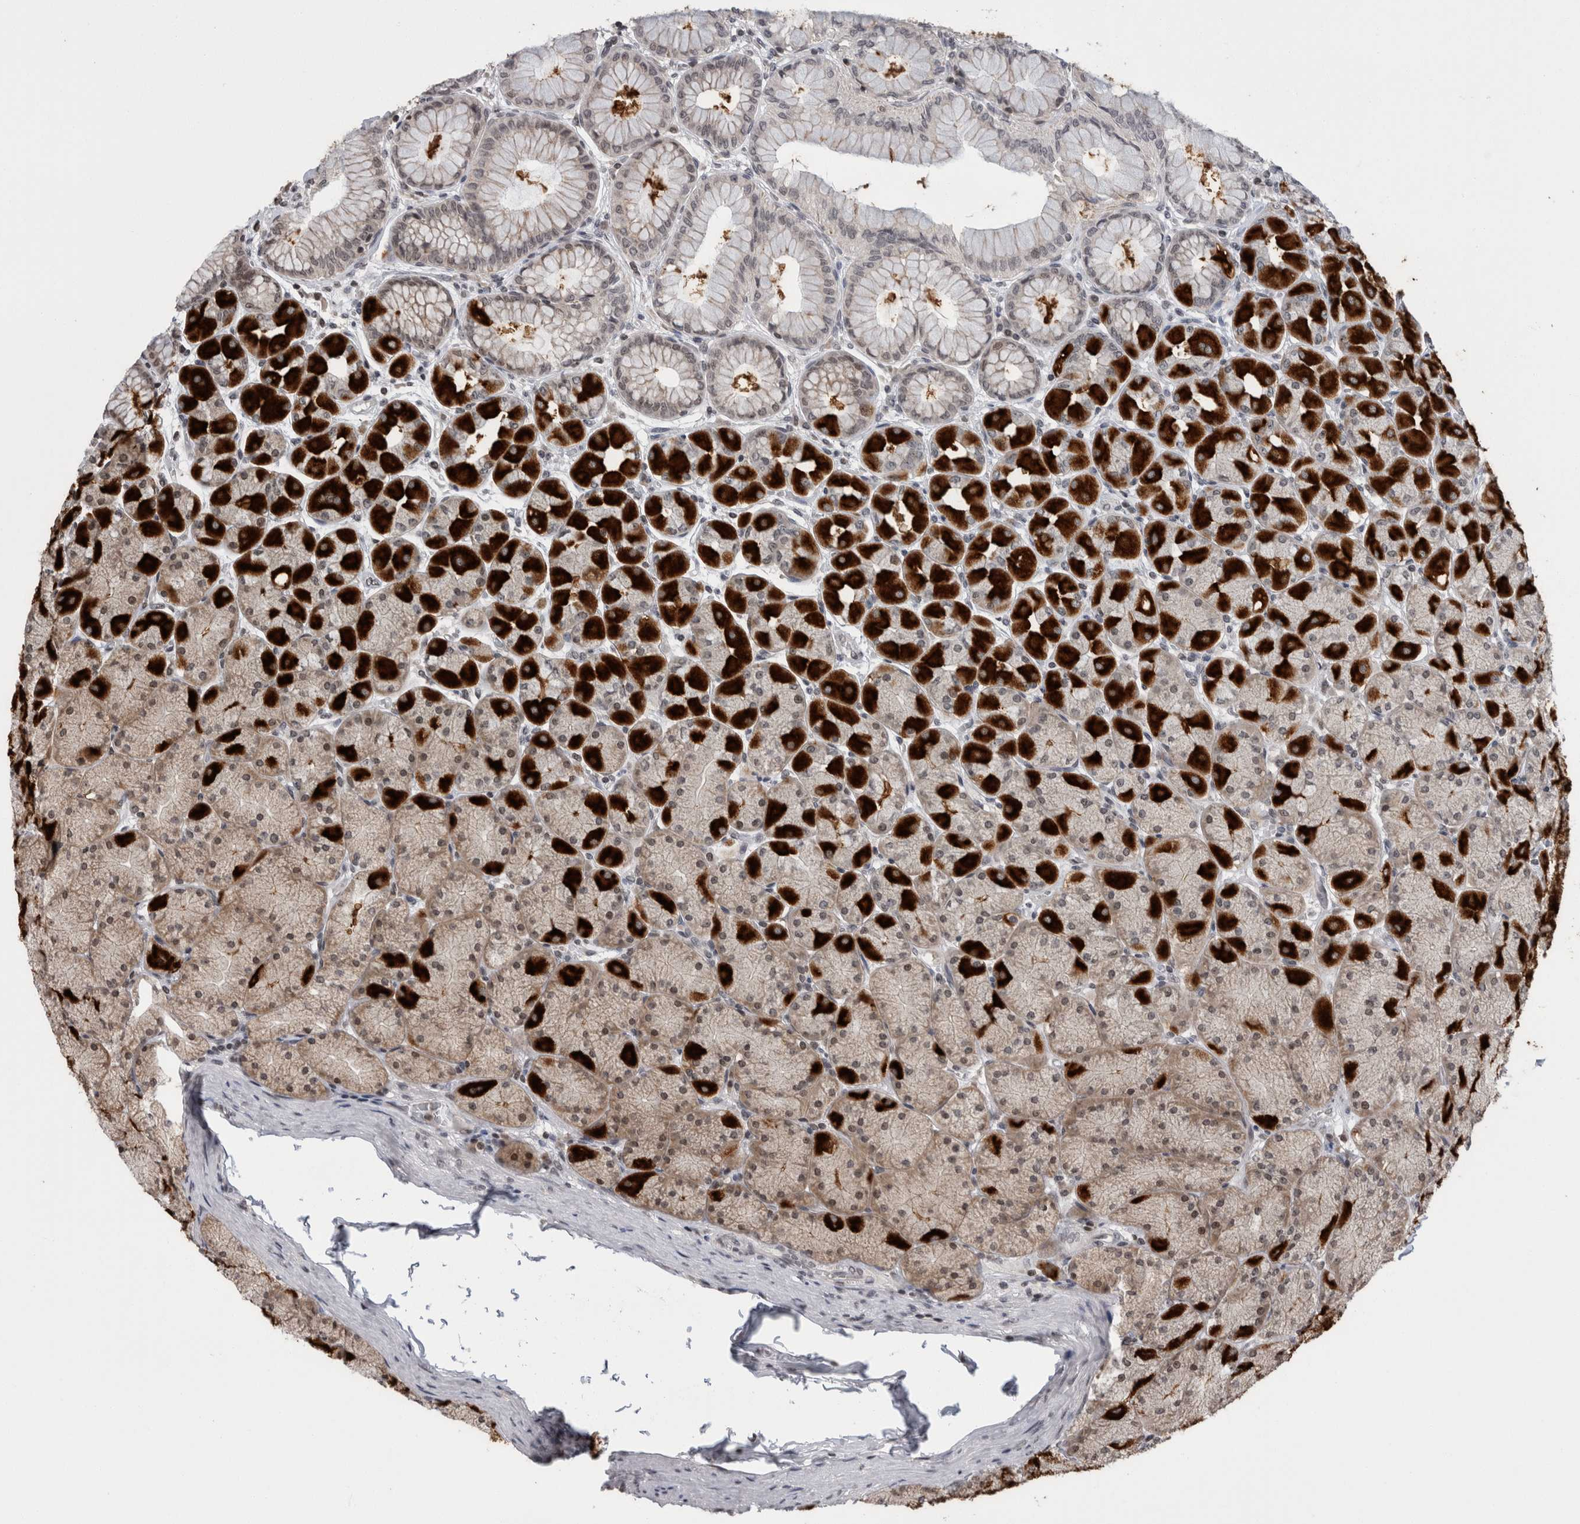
{"staining": {"intensity": "strong", "quantity": "25%-75%", "location": "cytoplasmic/membranous,nuclear"}, "tissue": "stomach", "cell_type": "Glandular cells", "image_type": "normal", "snomed": [{"axis": "morphology", "description": "Normal tissue, NOS"}, {"axis": "topography", "description": "Stomach, upper"}], "caption": "Immunohistochemical staining of benign stomach shows strong cytoplasmic/membranous,nuclear protein expression in approximately 25%-75% of glandular cells.", "gene": "ZBTB11", "patient": {"sex": "female", "age": 56}}